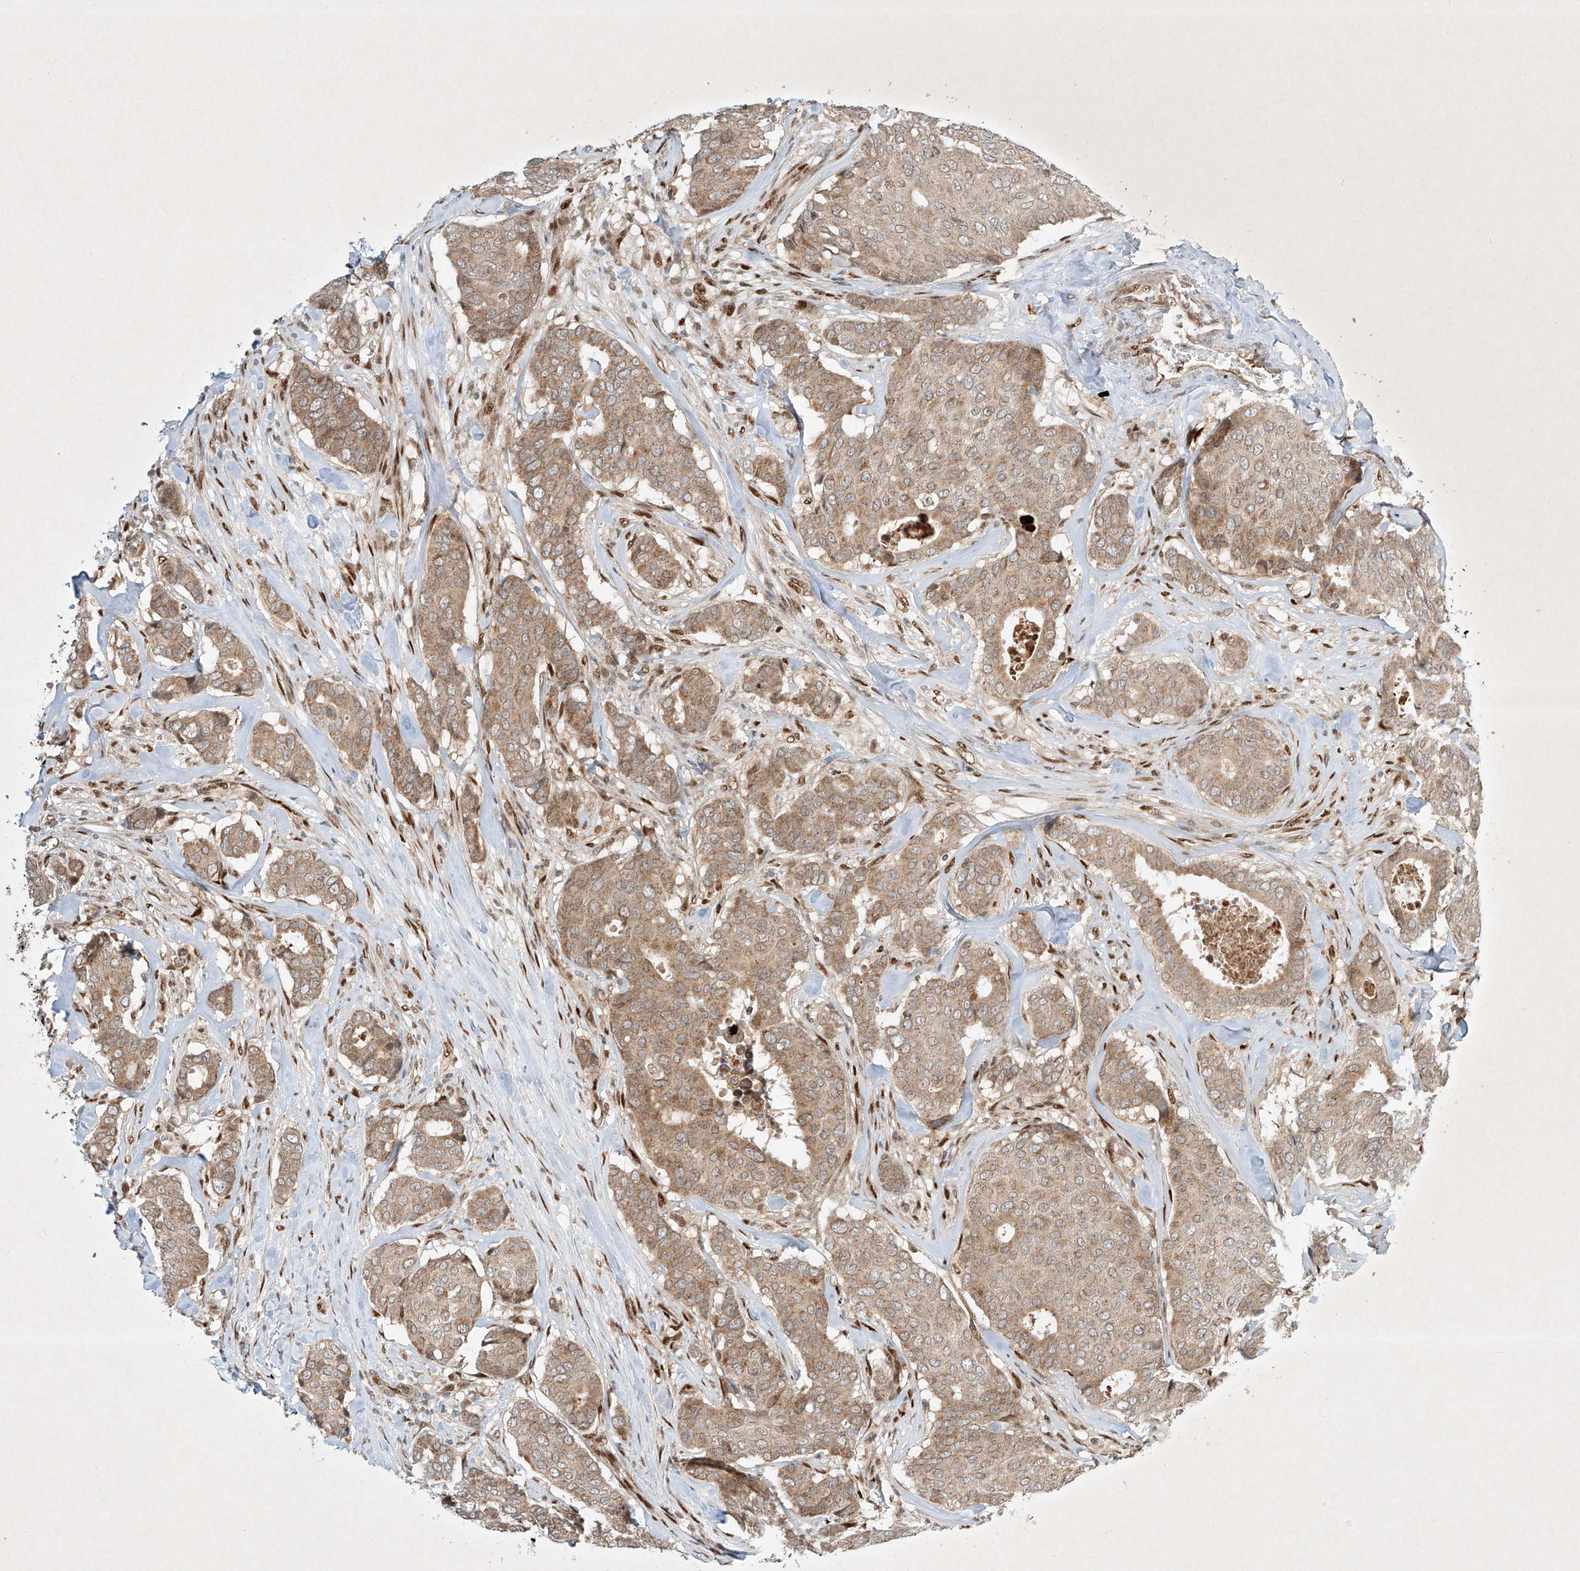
{"staining": {"intensity": "moderate", "quantity": ">75%", "location": "cytoplasmic/membranous"}, "tissue": "breast cancer", "cell_type": "Tumor cells", "image_type": "cancer", "snomed": [{"axis": "morphology", "description": "Duct carcinoma"}, {"axis": "topography", "description": "Breast"}], "caption": "Immunohistochemical staining of human breast cancer (intraductal carcinoma) exhibits moderate cytoplasmic/membranous protein staining in about >75% of tumor cells.", "gene": "EPG5", "patient": {"sex": "female", "age": 75}}